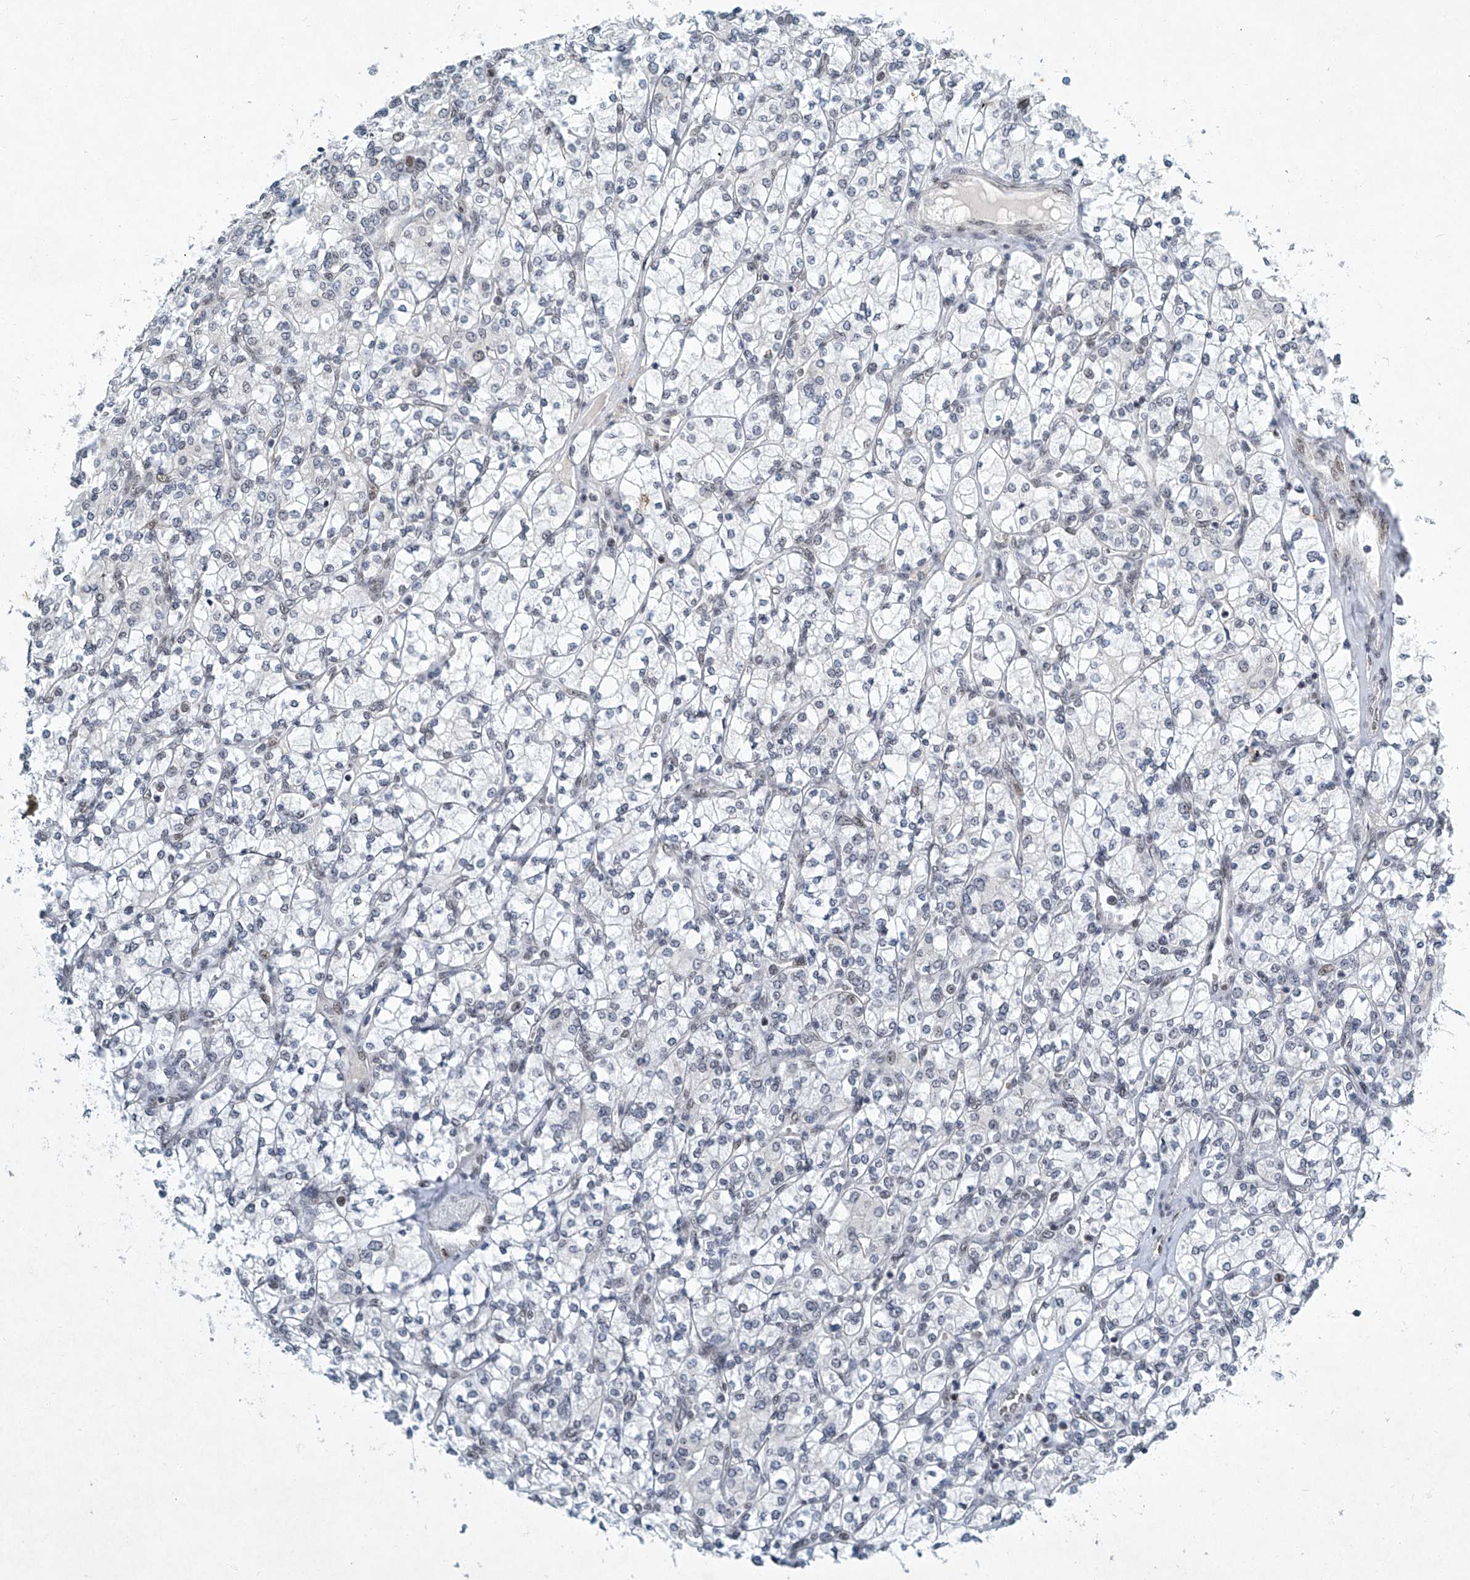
{"staining": {"intensity": "negative", "quantity": "none", "location": "none"}, "tissue": "renal cancer", "cell_type": "Tumor cells", "image_type": "cancer", "snomed": [{"axis": "morphology", "description": "Adenocarcinoma, NOS"}, {"axis": "topography", "description": "Kidney"}], "caption": "A photomicrograph of renal cancer (adenocarcinoma) stained for a protein demonstrates no brown staining in tumor cells.", "gene": "TFDP1", "patient": {"sex": "male", "age": 77}}